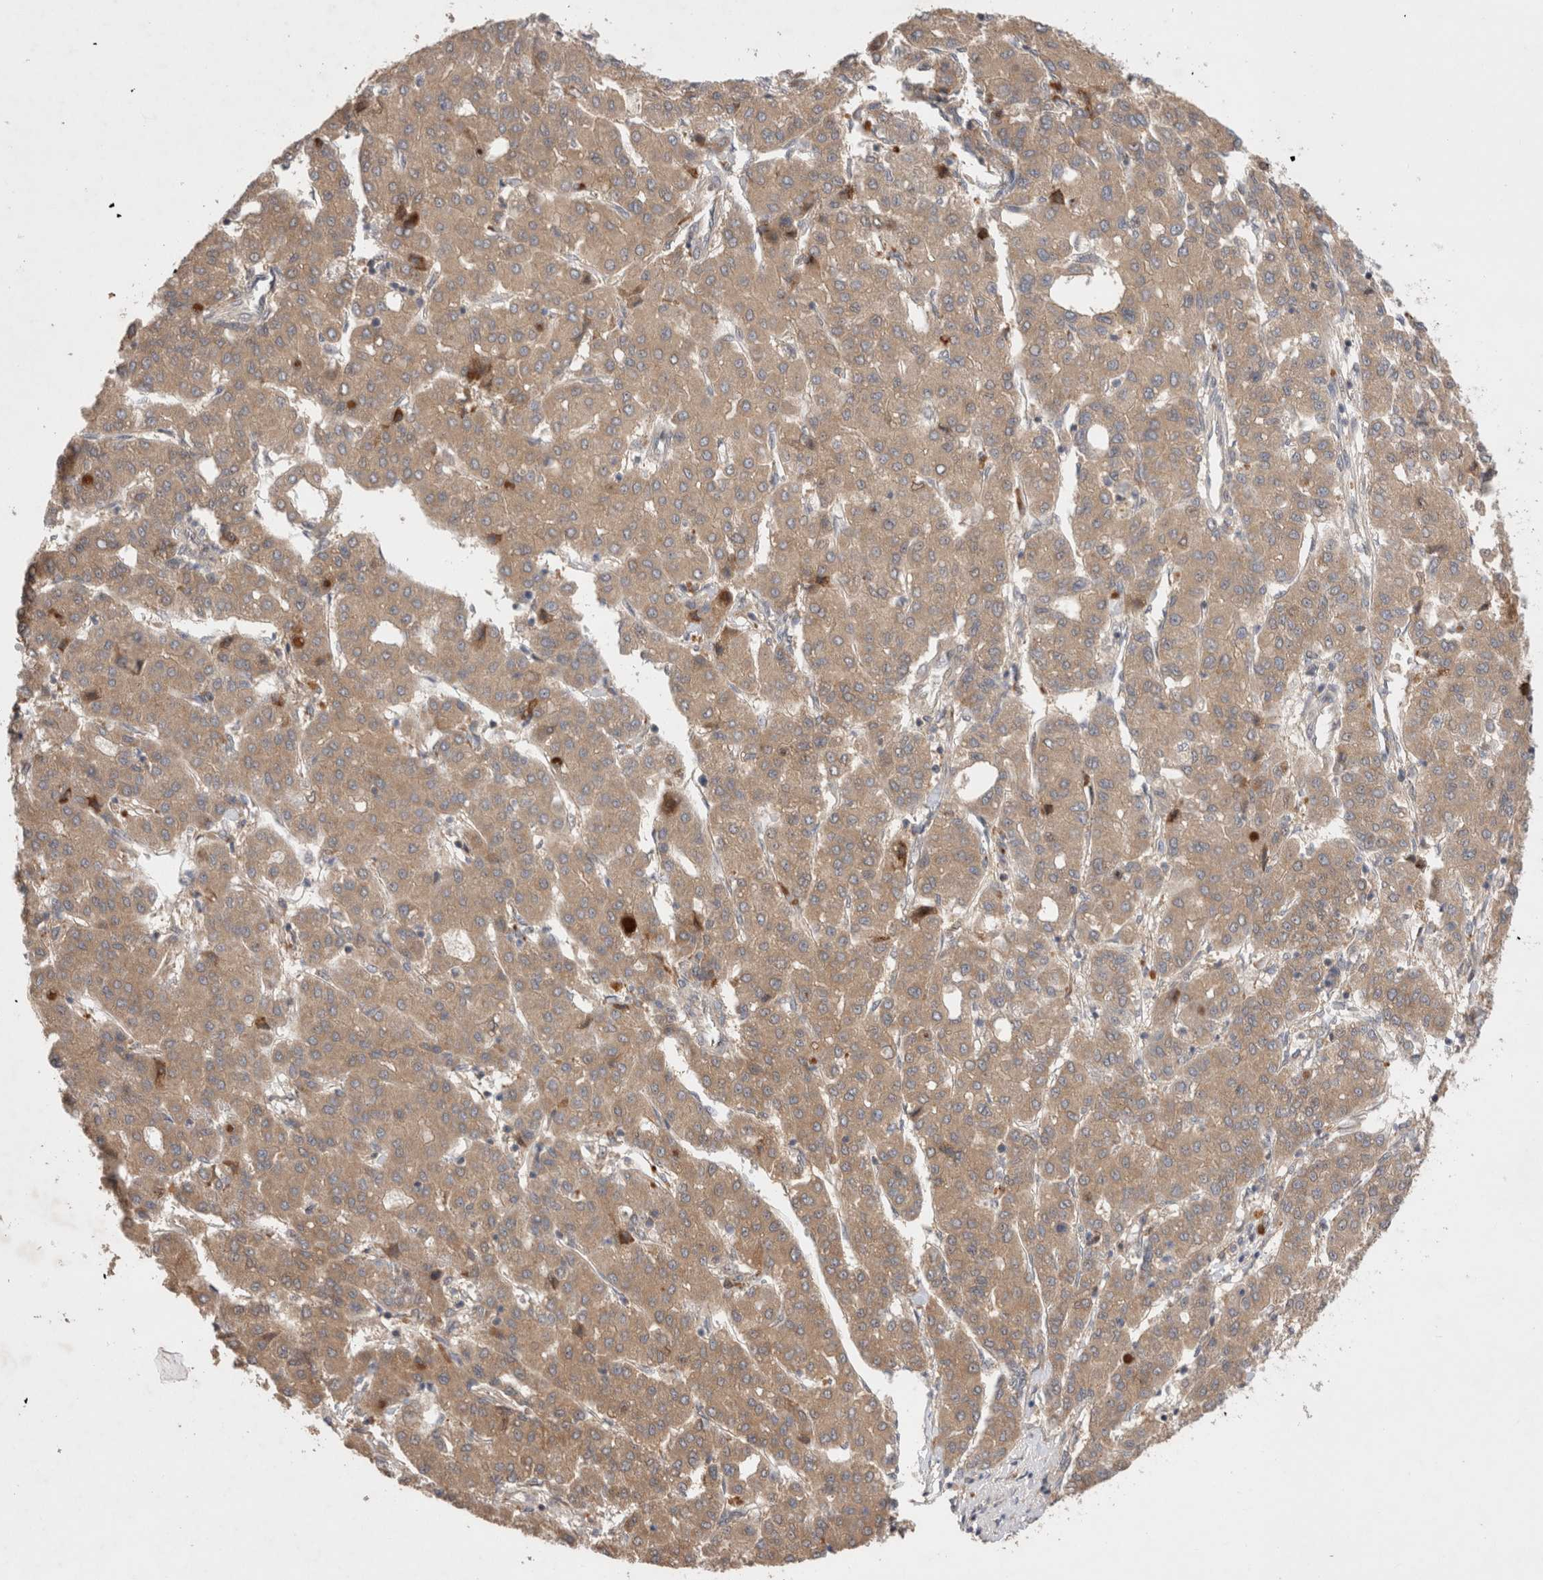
{"staining": {"intensity": "moderate", "quantity": ">75%", "location": "cytoplasmic/membranous"}, "tissue": "liver cancer", "cell_type": "Tumor cells", "image_type": "cancer", "snomed": [{"axis": "morphology", "description": "Carcinoma, Hepatocellular, NOS"}, {"axis": "topography", "description": "Liver"}], "caption": "Human liver cancer stained for a protein (brown) demonstrates moderate cytoplasmic/membranous positive positivity in approximately >75% of tumor cells.", "gene": "SLC29A1", "patient": {"sex": "male", "age": 65}}